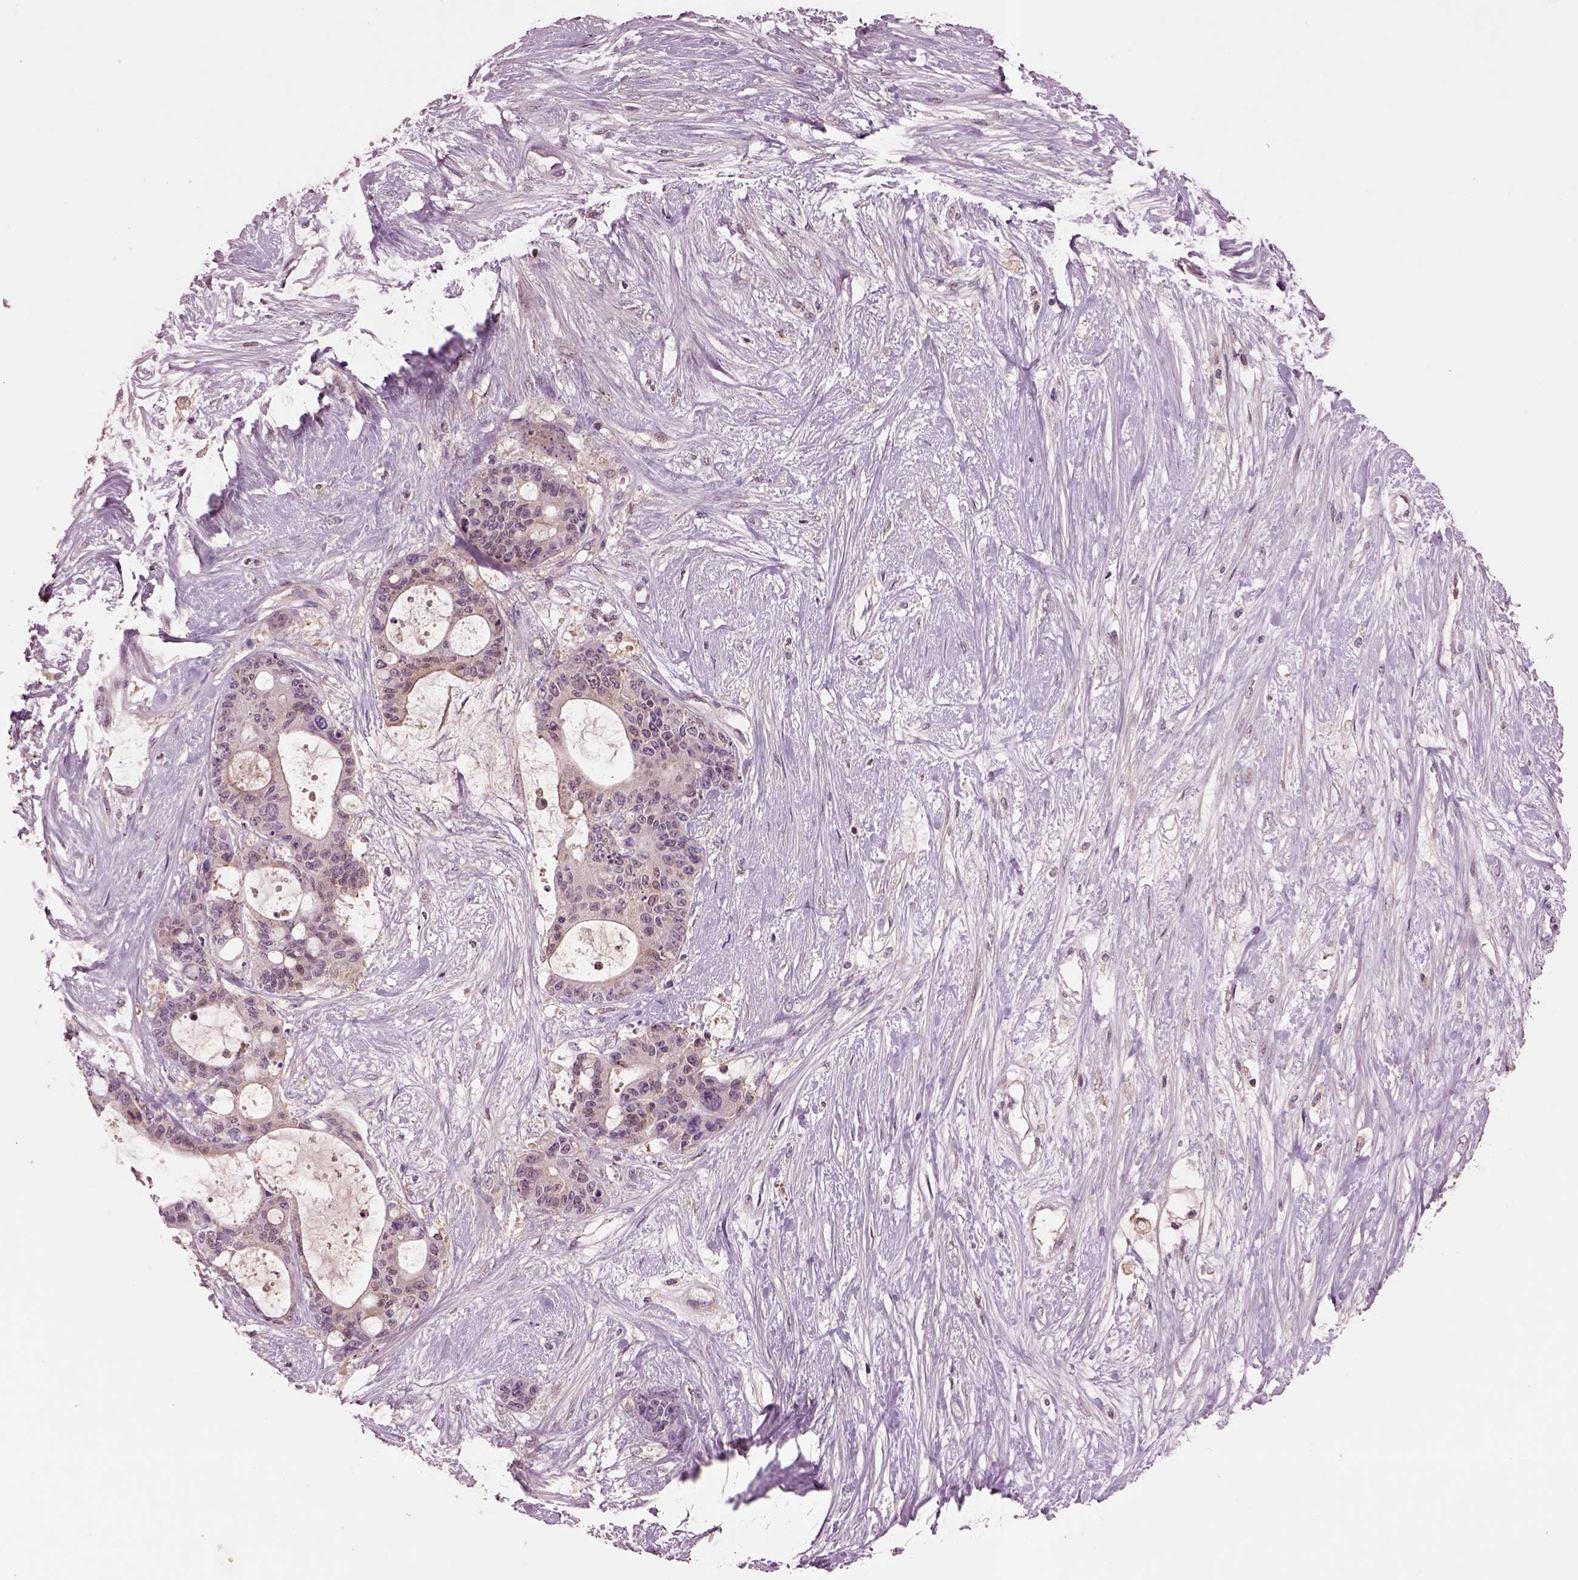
{"staining": {"intensity": "negative", "quantity": "none", "location": "none"}, "tissue": "liver cancer", "cell_type": "Tumor cells", "image_type": "cancer", "snomed": [{"axis": "morphology", "description": "Normal tissue, NOS"}, {"axis": "morphology", "description": "Cholangiocarcinoma"}, {"axis": "topography", "description": "Liver"}, {"axis": "topography", "description": "Peripheral nerve tissue"}], "caption": "High power microscopy histopathology image of an immunohistochemistry (IHC) histopathology image of liver cholangiocarcinoma, revealing no significant expression in tumor cells. (Brightfield microscopy of DAB immunohistochemistry (IHC) at high magnification).", "gene": "MDP1", "patient": {"sex": "female", "age": 73}}